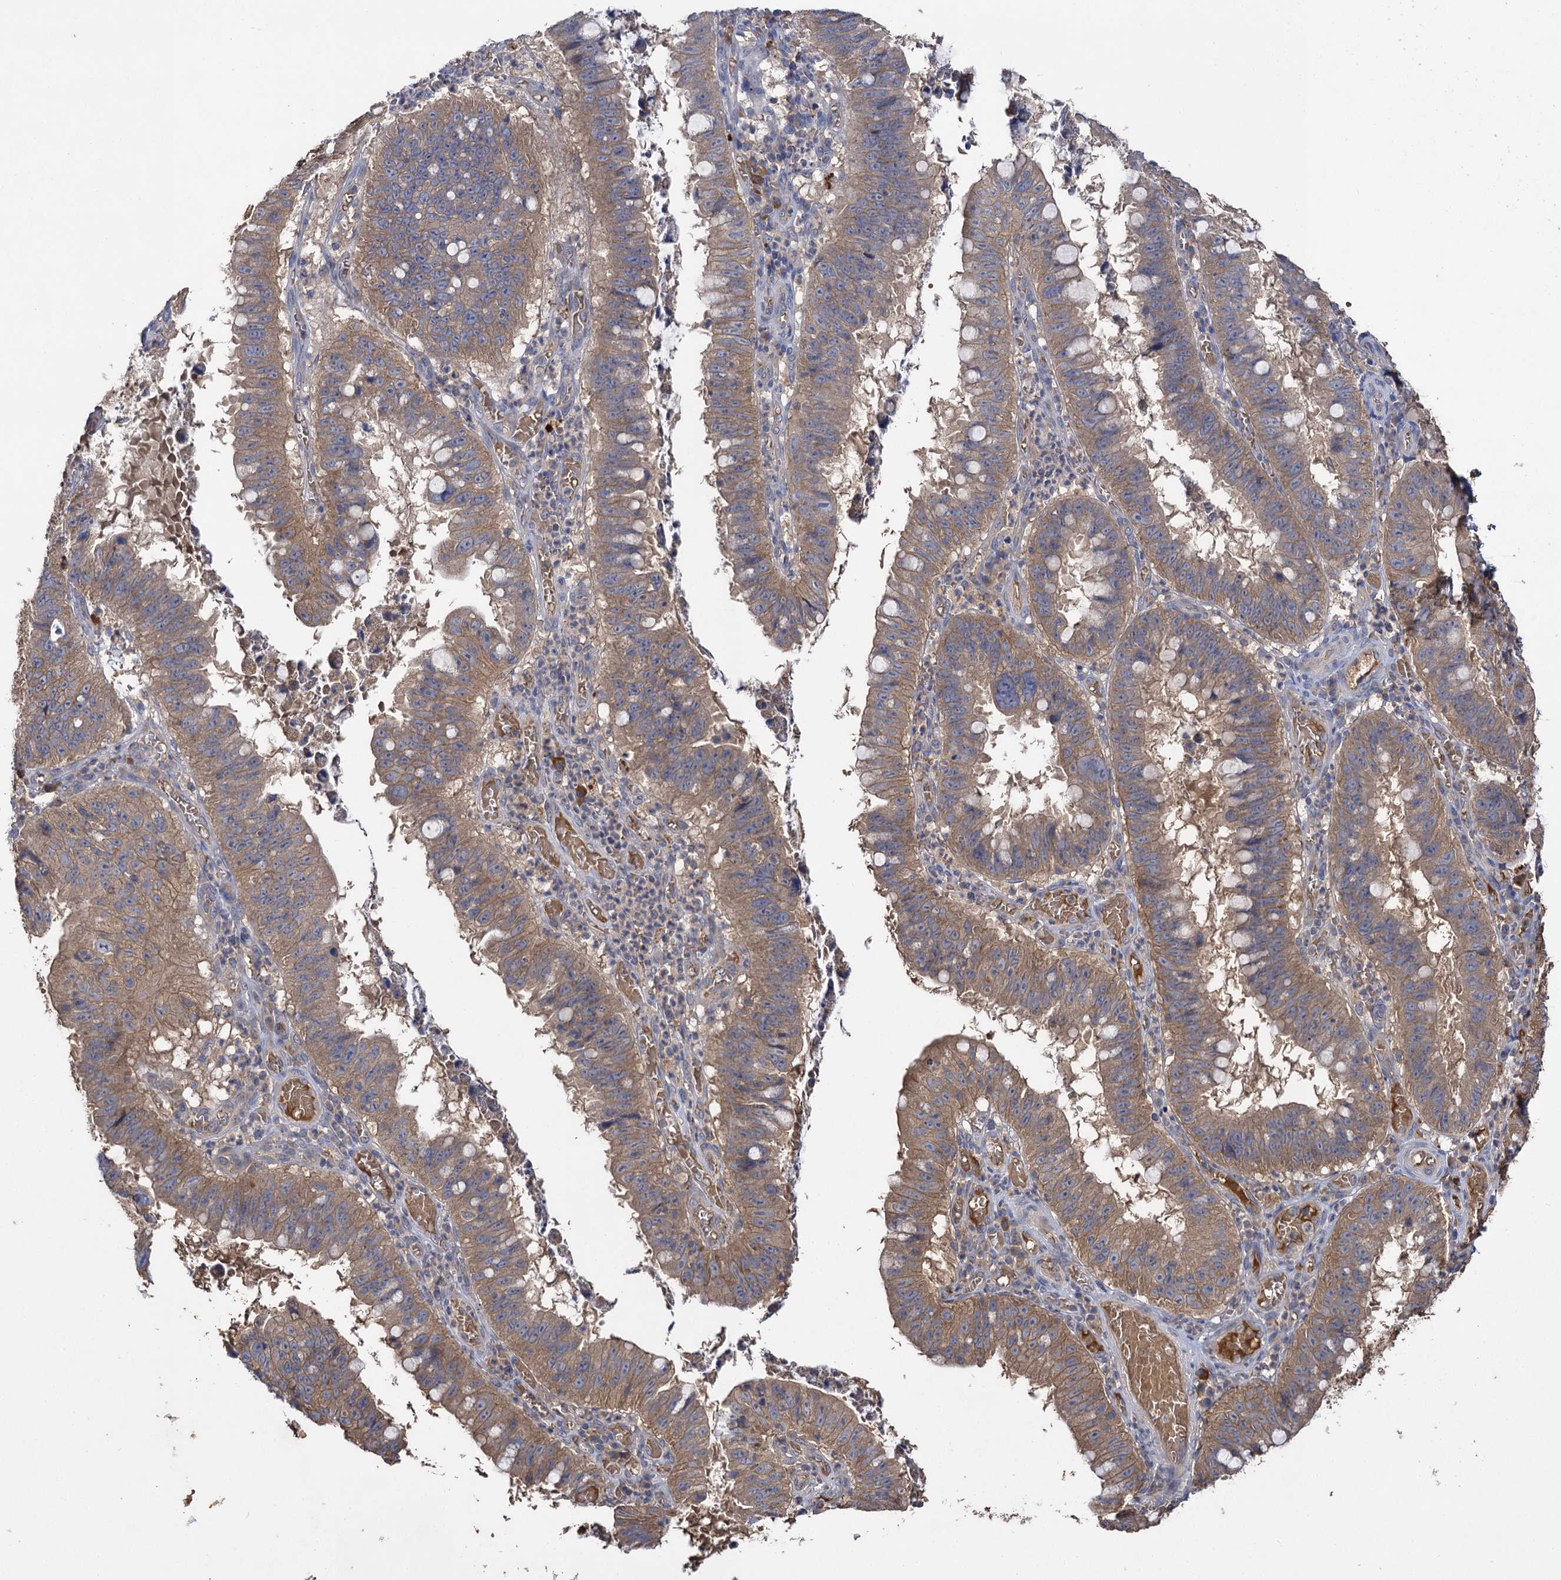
{"staining": {"intensity": "moderate", "quantity": ">75%", "location": "cytoplasmic/membranous"}, "tissue": "stomach cancer", "cell_type": "Tumor cells", "image_type": "cancer", "snomed": [{"axis": "morphology", "description": "Adenocarcinoma, NOS"}, {"axis": "topography", "description": "Stomach"}], "caption": "The immunohistochemical stain highlights moderate cytoplasmic/membranous positivity in tumor cells of adenocarcinoma (stomach) tissue.", "gene": "USP50", "patient": {"sex": "male", "age": 59}}